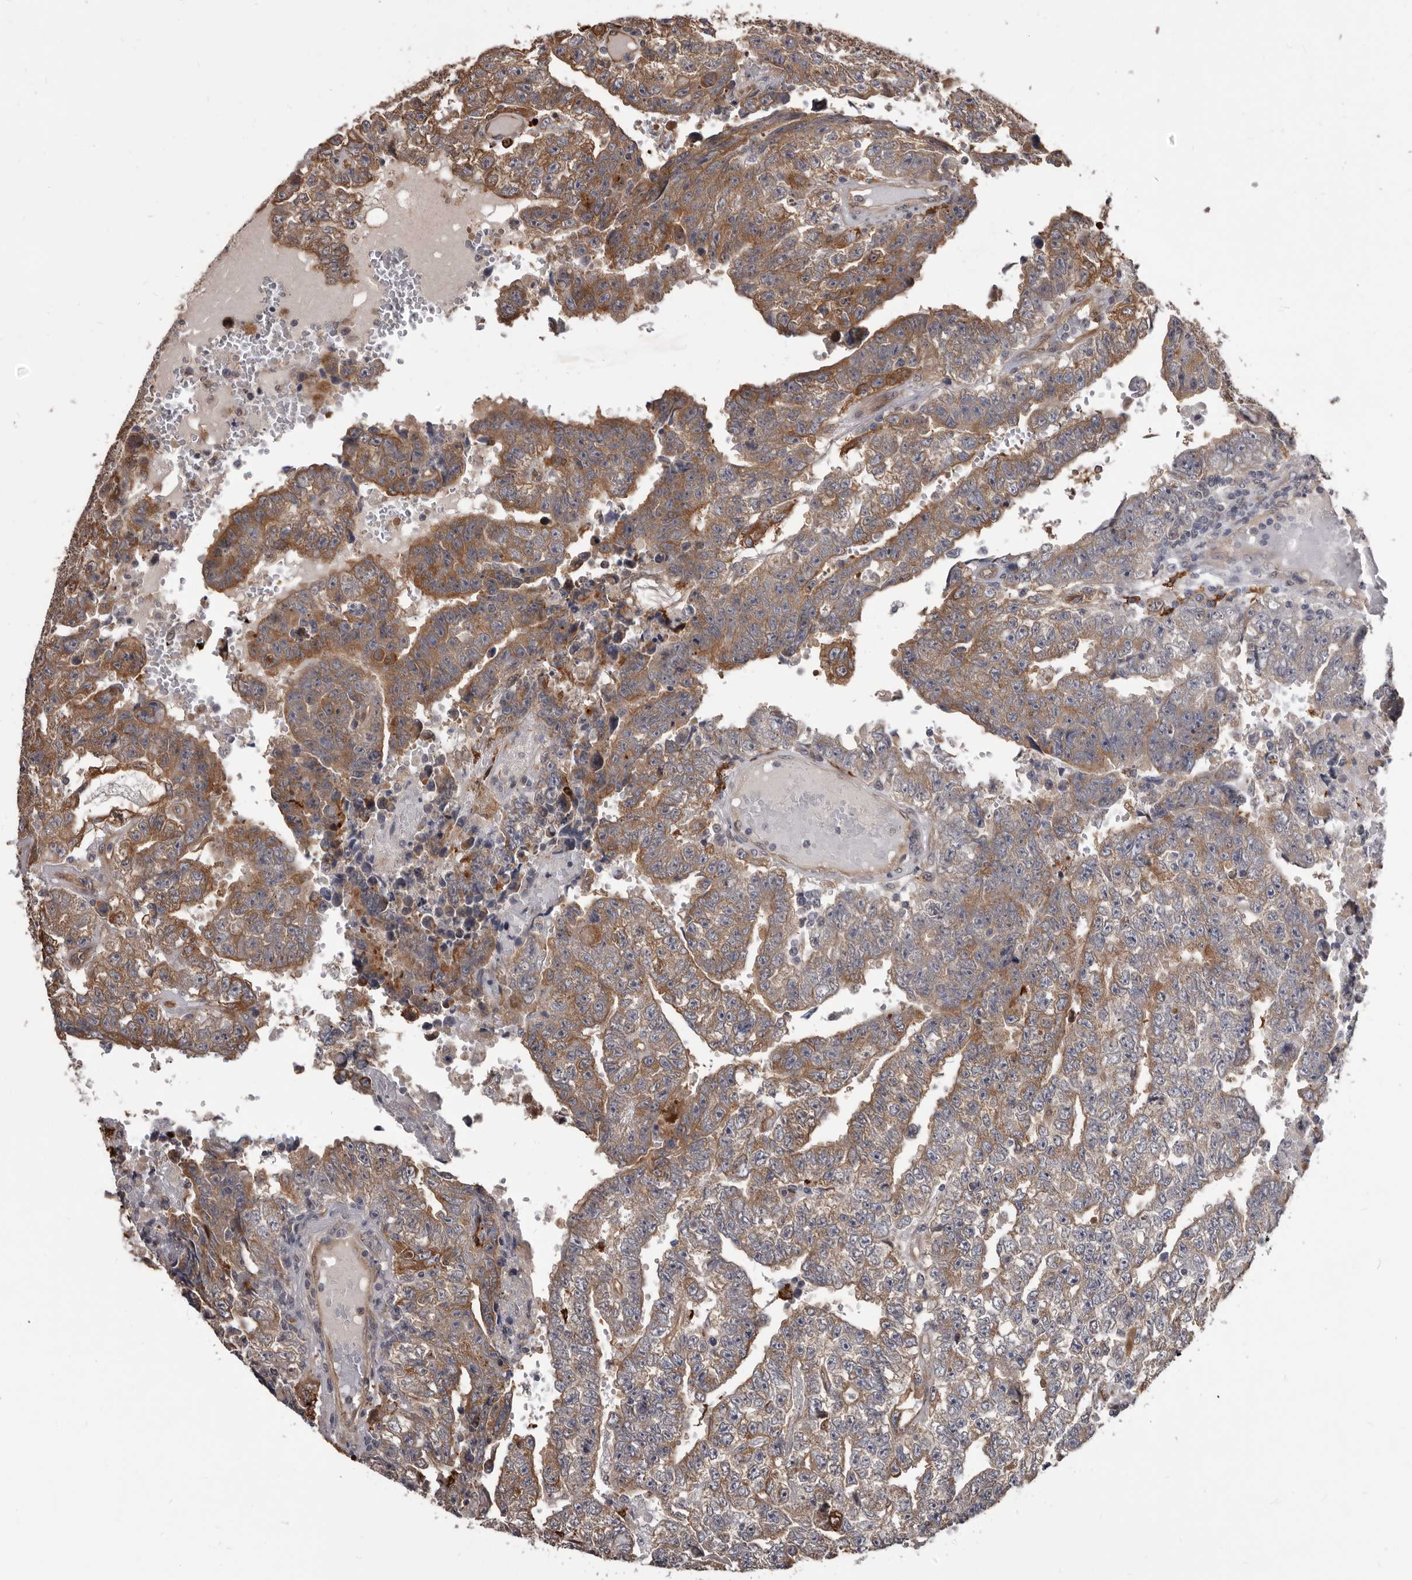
{"staining": {"intensity": "moderate", "quantity": "25%-75%", "location": "cytoplasmic/membranous"}, "tissue": "testis cancer", "cell_type": "Tumor cells", "image_type": "cancer", "snomed": [{"axis": "morphology", "description": "Carcinoma, Embryonal, NOS"}, {"axis": "topography", "description": "Testis"}], "caption": "High-magnification brightfield microscopy of embryonal carcinoma (testis) stained with DAB (3,3'-diaminobenzidine) (brown) and counterstained with hematoxylin (blue). tumor cells exhibit moderate cytoplasmic/membranous positivity is appreciated in approximately25%-75% of cells.", "gene": "ADAMTS20", "patient": {"sex": "male", "age": 25}}